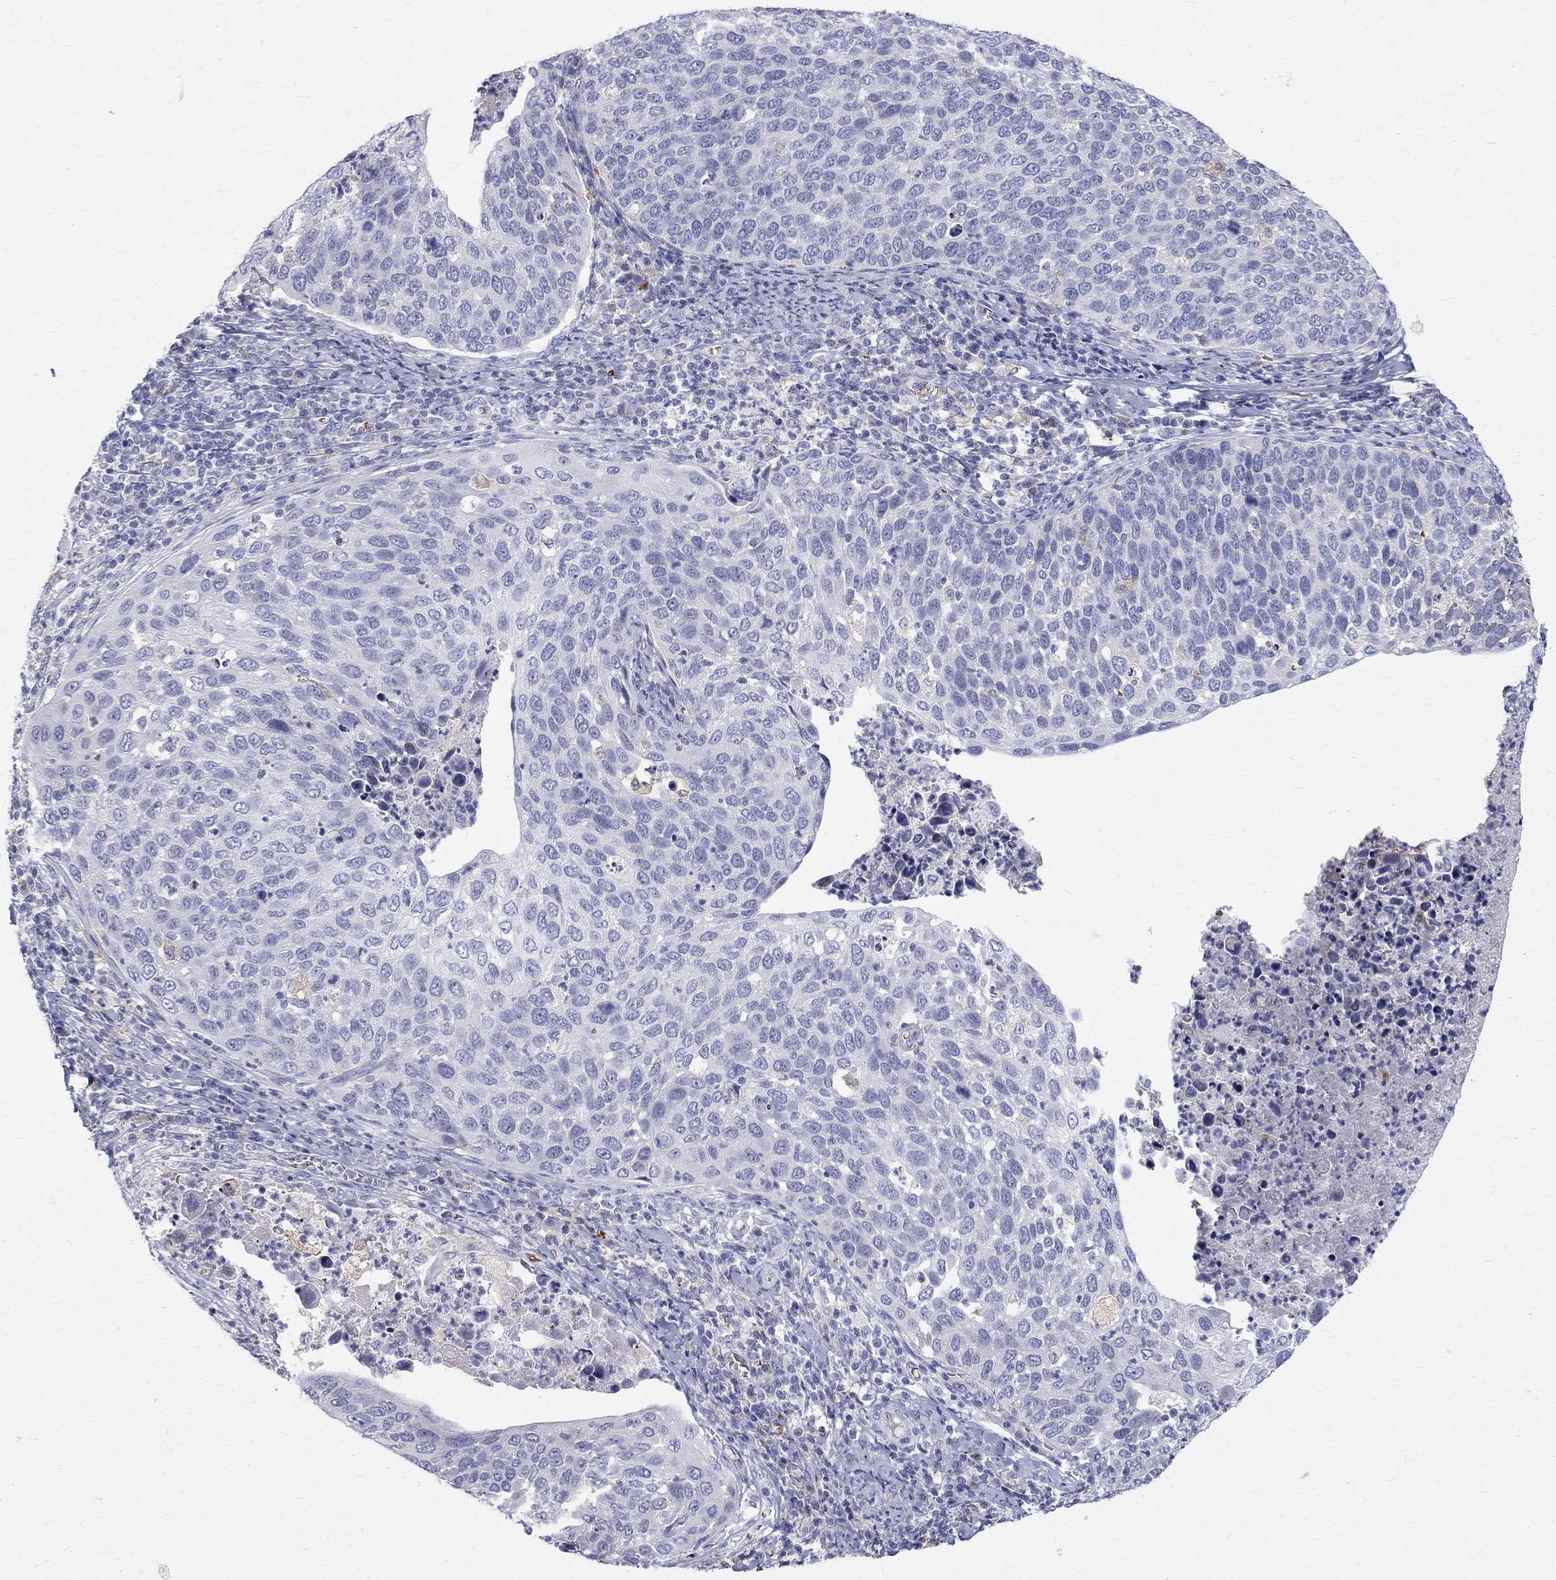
{"staining": {"intensity": "negative", "quantity": "none", "location": "none"}, "tissue": "cervical cancer", "cell_type": "Tumor cells", "image_type": "cancer", "snomed": [{"axis": "morphology", "description": "Squamous cell carcinoma, NOS"}, {"axis": "topography", "description": "Cervix"}], "caption": "DAB immunohistochemical staining of human squamous cell carcinoma (cervical) shows no significant staining in tumor cells.", "gene": "AGER", "patient": {"sex": "female", "age": 54}}